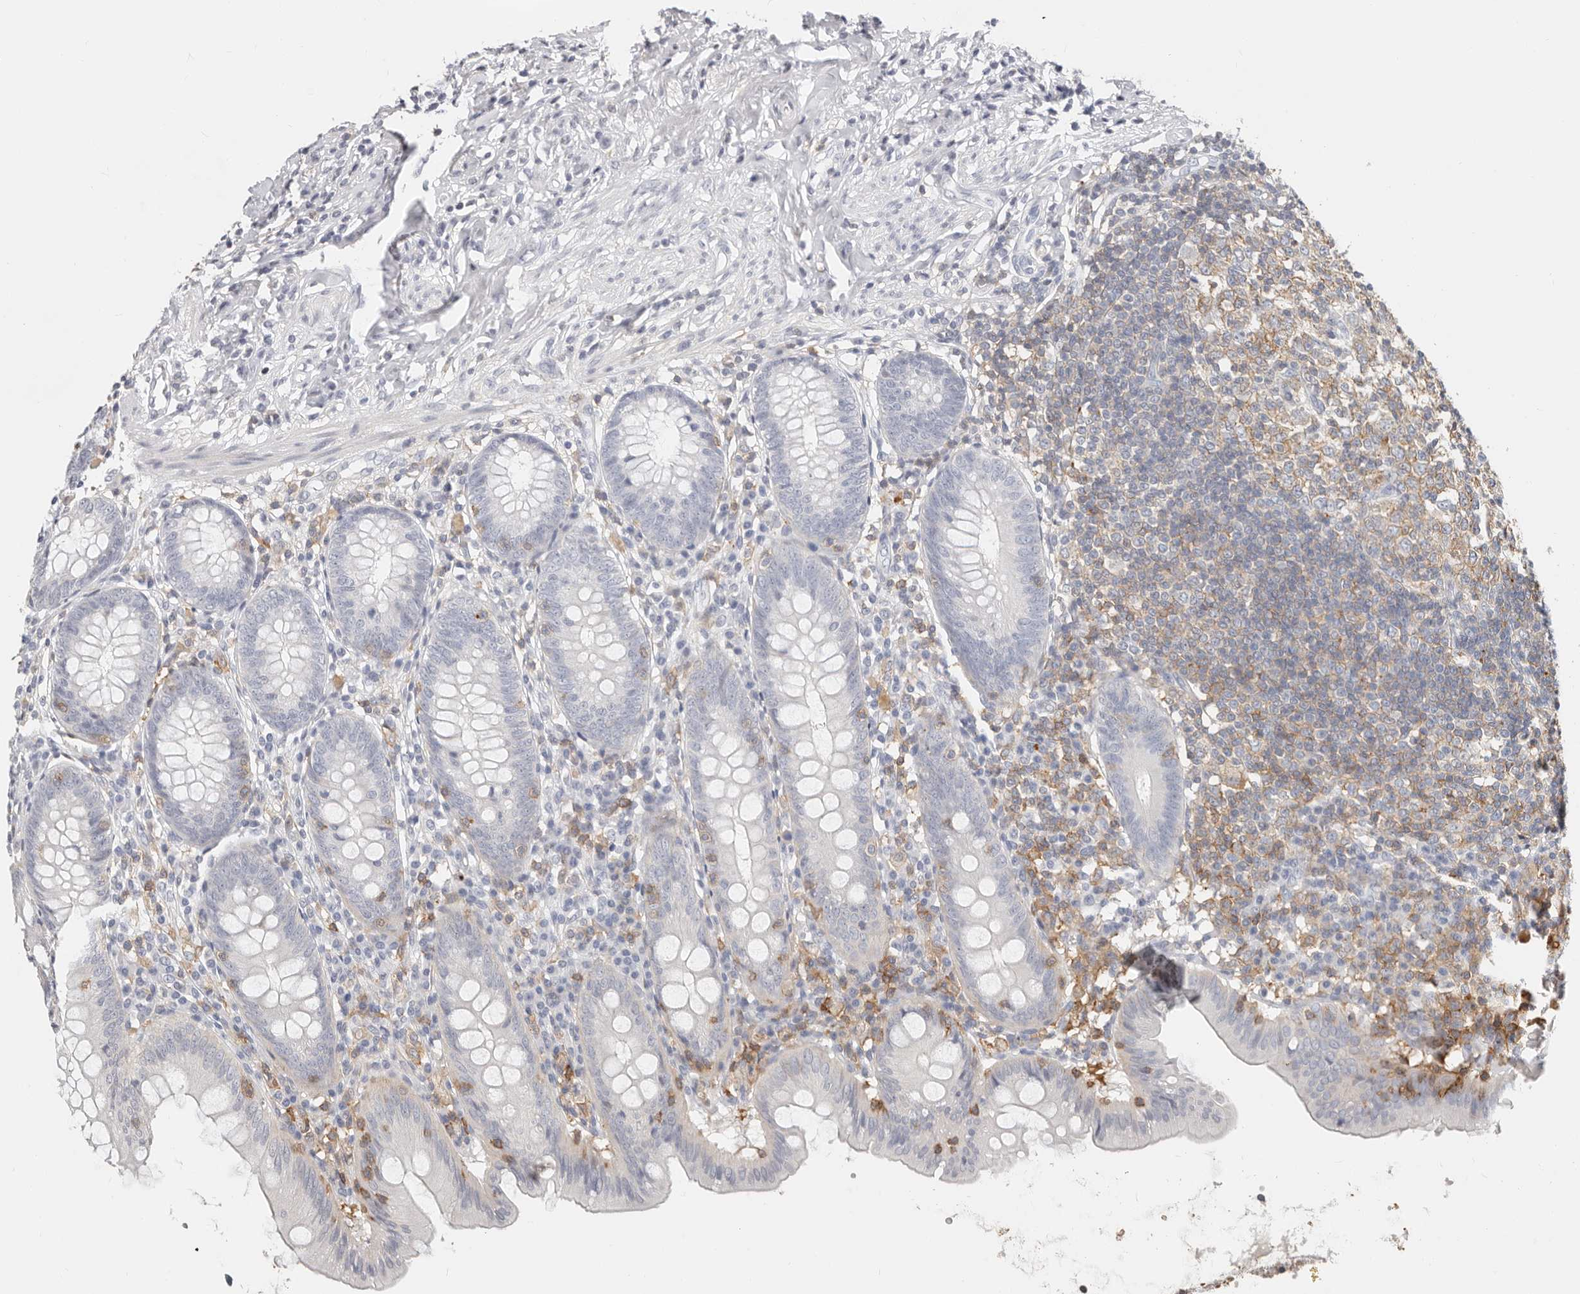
{"staining": {"intensity": "negative", "quantity": "none", "location": "none"}, "tissue": "appendix", "cell_type": "Glandular cells", "image_type": "normal", "snomed": [{"axis": "morphology", "description": "Normal tissue, NOS"}, {"axis": "topography", "description": "Appendix"}], "caption": "Appendix was stained to show a protein in brown. There is no significant staining in glandular cells. Nuclei are stained in blue.", "gene": "TMEM63B", "patient": {"sex": "female", "age": 54}}